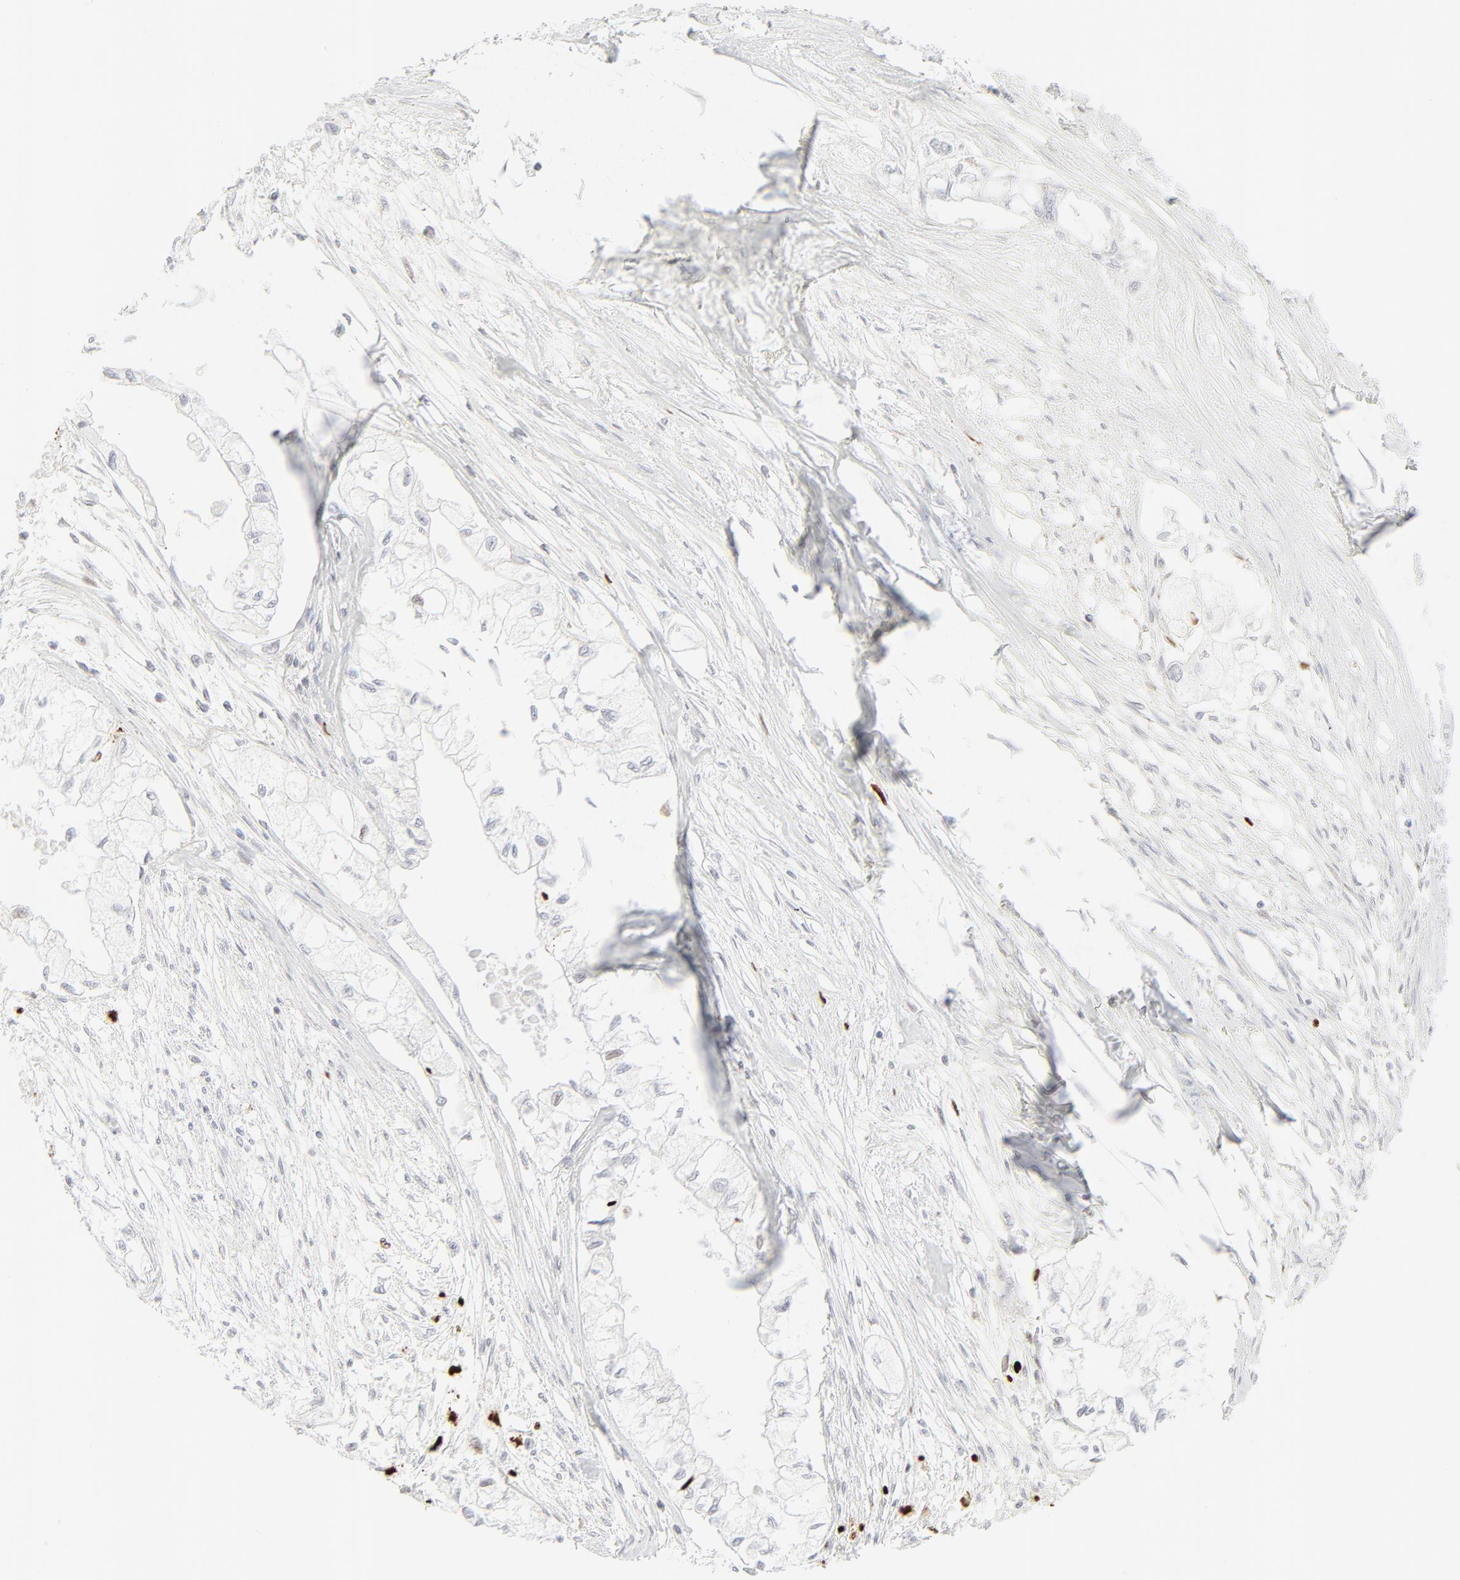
{"staining": {"intensity": "negative", "quantity": "none", "location": "none"}, "tissue": "pancreatic cancer", "cell_type": "Tumor cells", "image_type": "cancer", "snomed": [{"axis": "morphology", "description": "Adenocarcinoma, NOS"}, {"axis": "topography", "description": "Pancreas"}], "caption": "An IHC image of pancreatic cancer (adenocarcinoma) is shown. There is no staining in tumor cells of pancreatic cancer (adenocarcinoma). (DAB immunohistochemistry (IHC) with hematoxylin counter stain).", "gene": "PRKCB", "patient": {"sex": "male", "age": 79}}